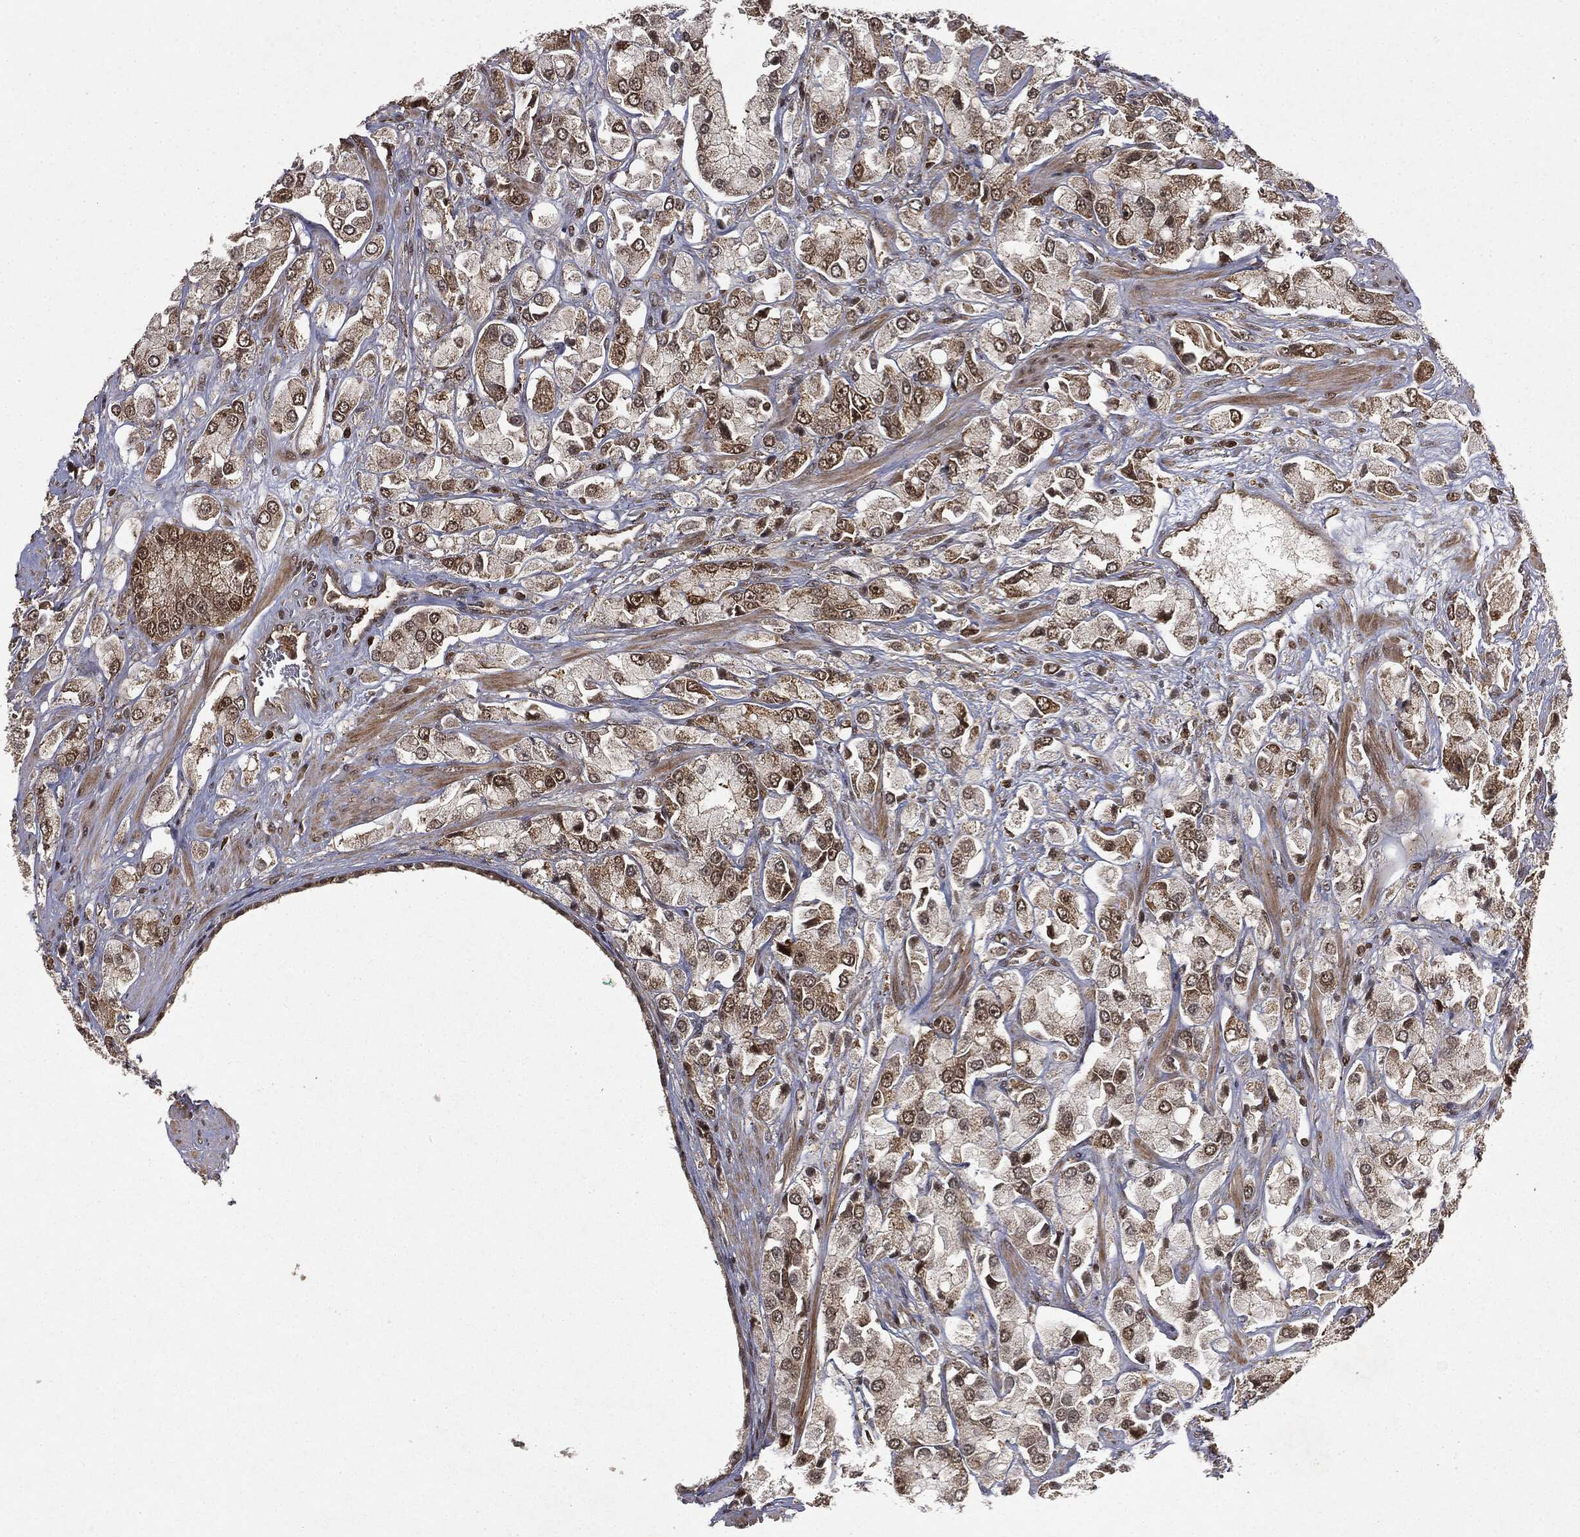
{"staining": {"intensity": "moderate", "quantity": "25%-75%", "location": "cytoplasmic/membranous,nuclear"}, "tissue": "prostate cancer", "cell_type": "Tumor cells", "image_type": "cancer", "snomed": [{"axis": "morphology", "description": "Adenocarcinoma, NOS"}, {"axis": "topography", "description": "Prostate and seminal vesicle, NOS"}, {"axis": "topography", "description": "Prostate"}], "caption": "Human prostate cancer (adenocarcinoma) stained with a brown dye reveals moderate cytoplasmic/membranous and nuclear positive positivity in approximately 25%-75% of tumor cells.", "gene": "ZNHIT6", "patient": {"sex": "male", "age": 64}}